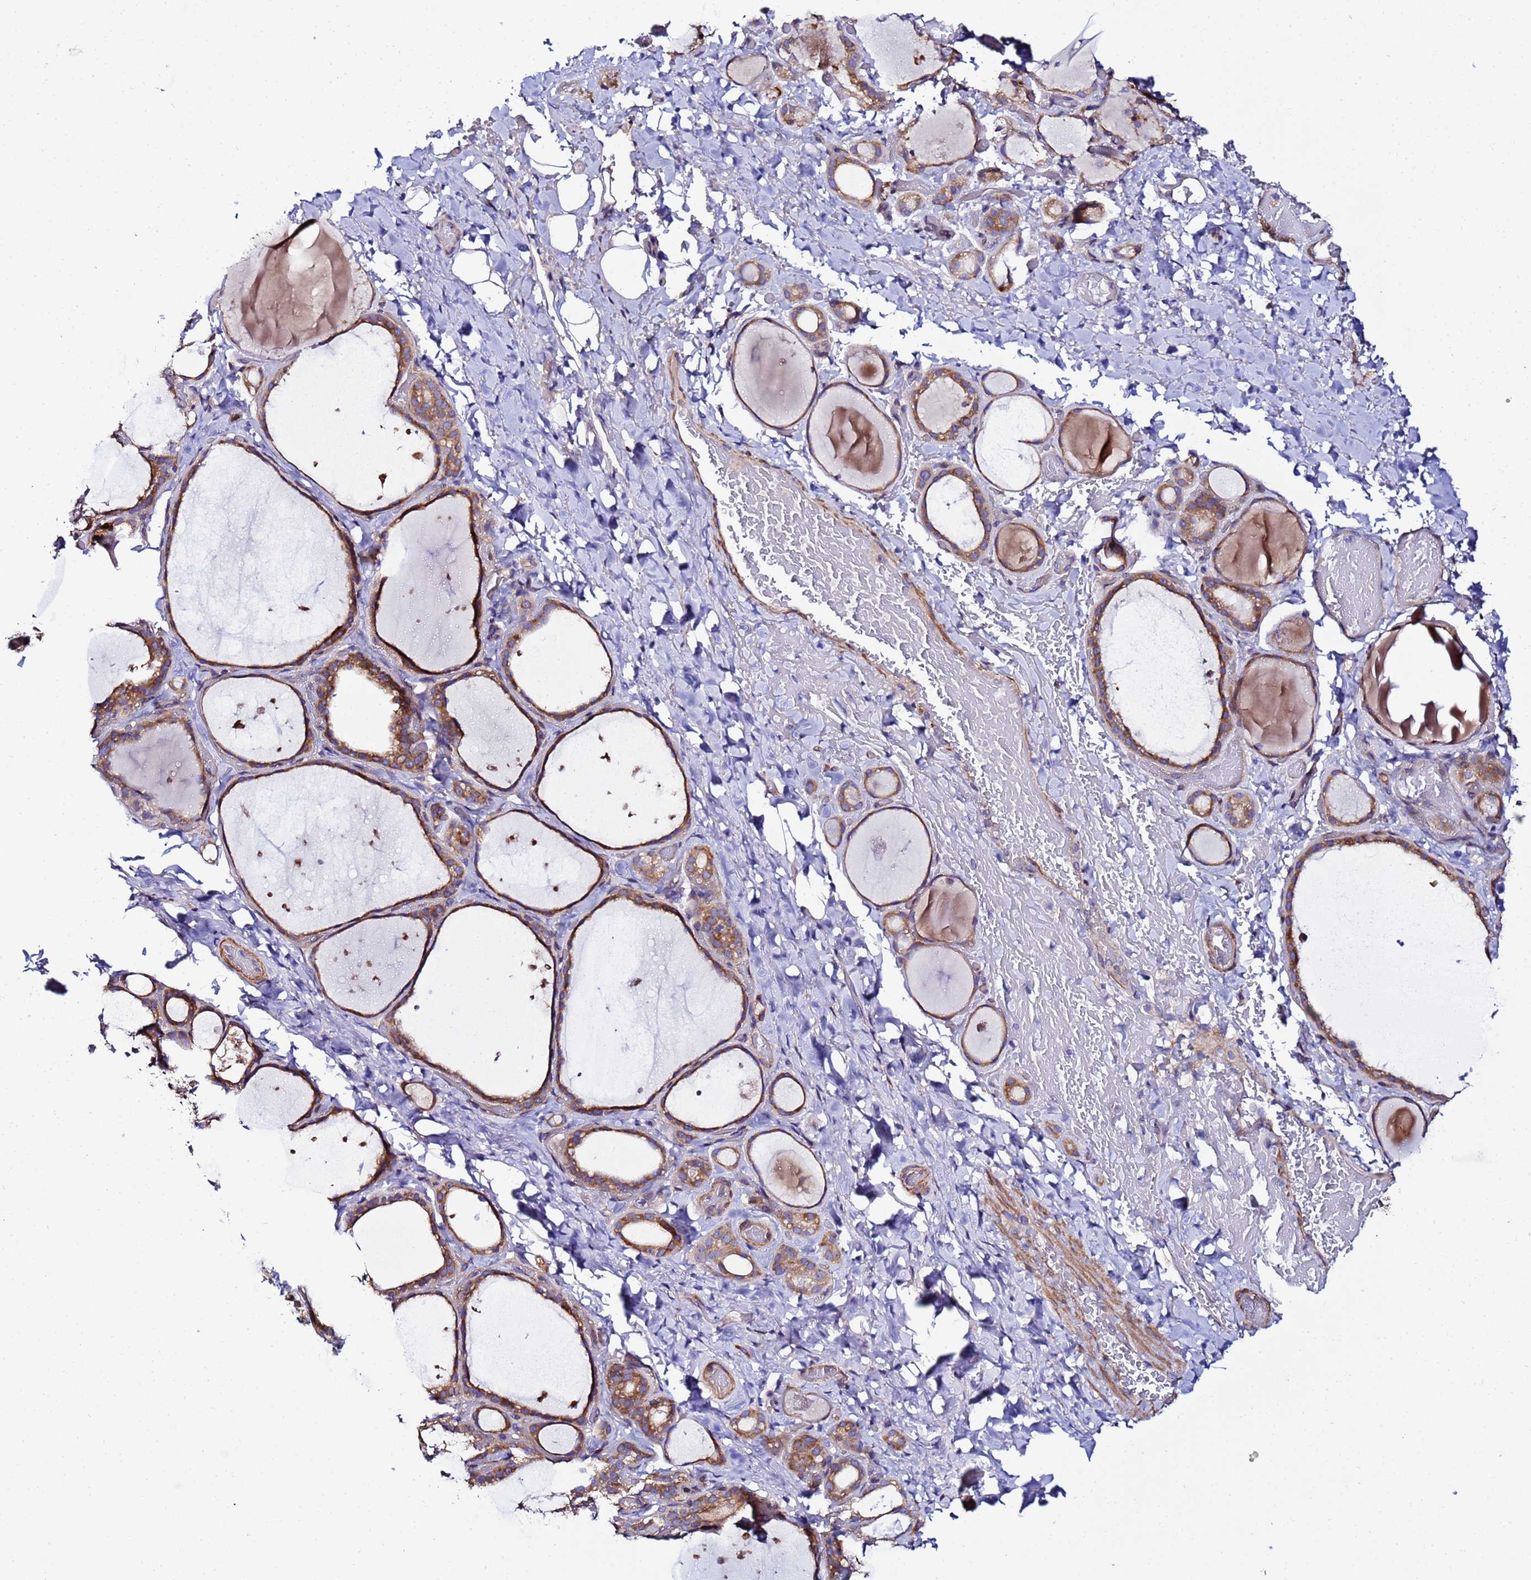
{"staining": {"intensity": "moderate", "quantity": ">75%", "location": "cytoplasmic/membranous"}, "tissue": "thyroid gland", "cell_type": "Glandular cells", "image_type": "normal", "snomed": [{"axis": "morphology", "description": "Normal tissue, NOS"}, {"axis": "topography", "description": "Thyroid gland"}], "caption": "A high-resolution image shows immunohistochemistry (IHC) staining of unremarkable thyroid gland, which exhibits moderate cytoplasmic/membranous positivity in about >75% of glandular cells.", "gene": "JRKL", "patient": {"sex": "female", "age": 44}}